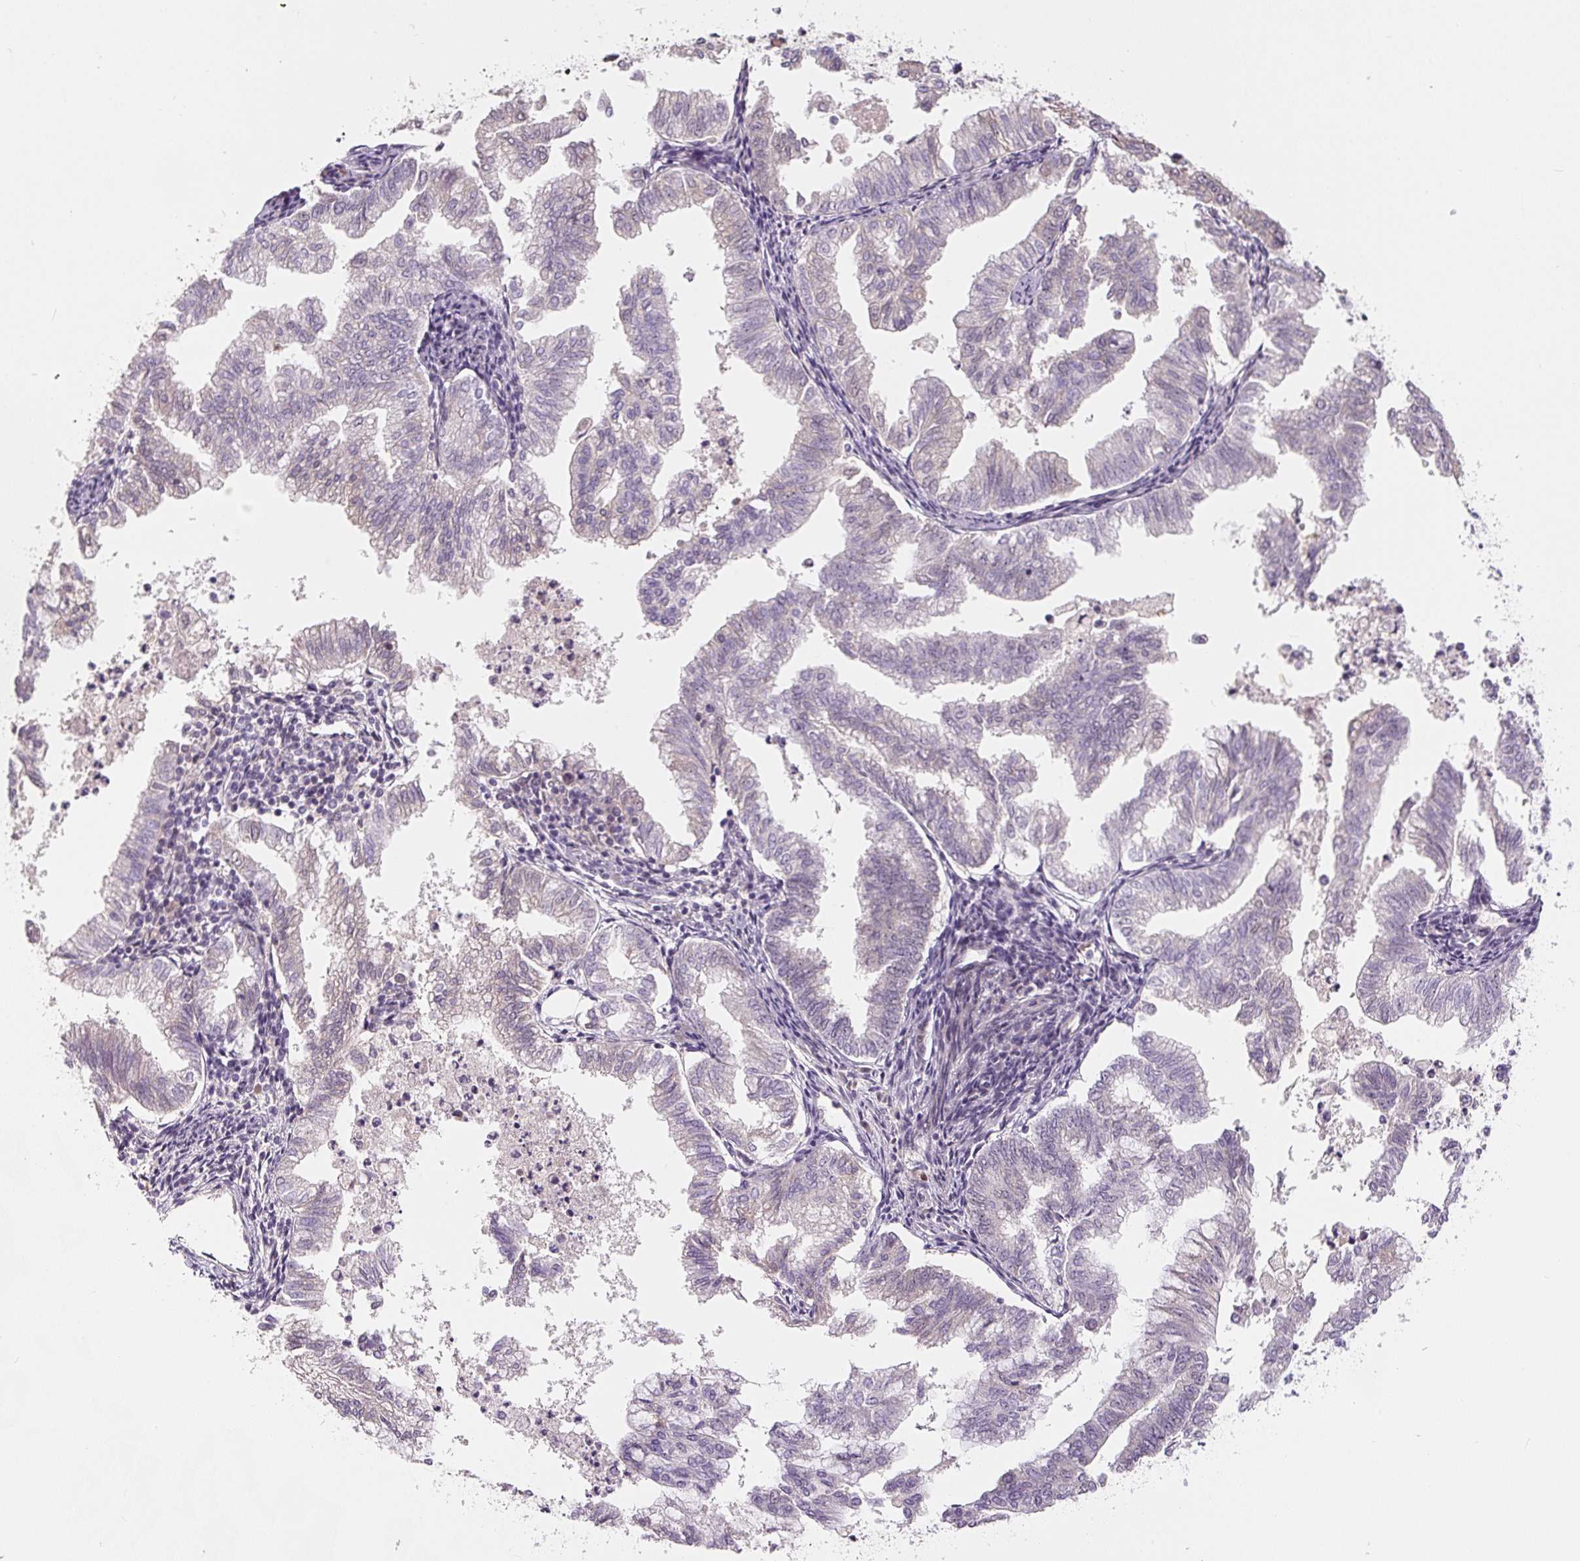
{"staining": {"intensity": "negative", "quantity": "none", "location": "none"}, "tissue": "endometrial cancer", "cell_type": "Tumor cells", "image_type": "cancer", "snomed": [{"axis": "morphology", "description": "Necrosis, NOS"}, {"axis": "morphology", "description": "Adenocarcinoma, NOS"}, {"axis": "topography", "description": "Endometrium"}], "caption": "High power microscopy image of an immunohistochemistry (IHC) image of endometrial adenocarcinoma, revealing no significant staining in tumor cells.", "gene": "PWWP3B", "patient": {"sex": "female", "age": 79}}